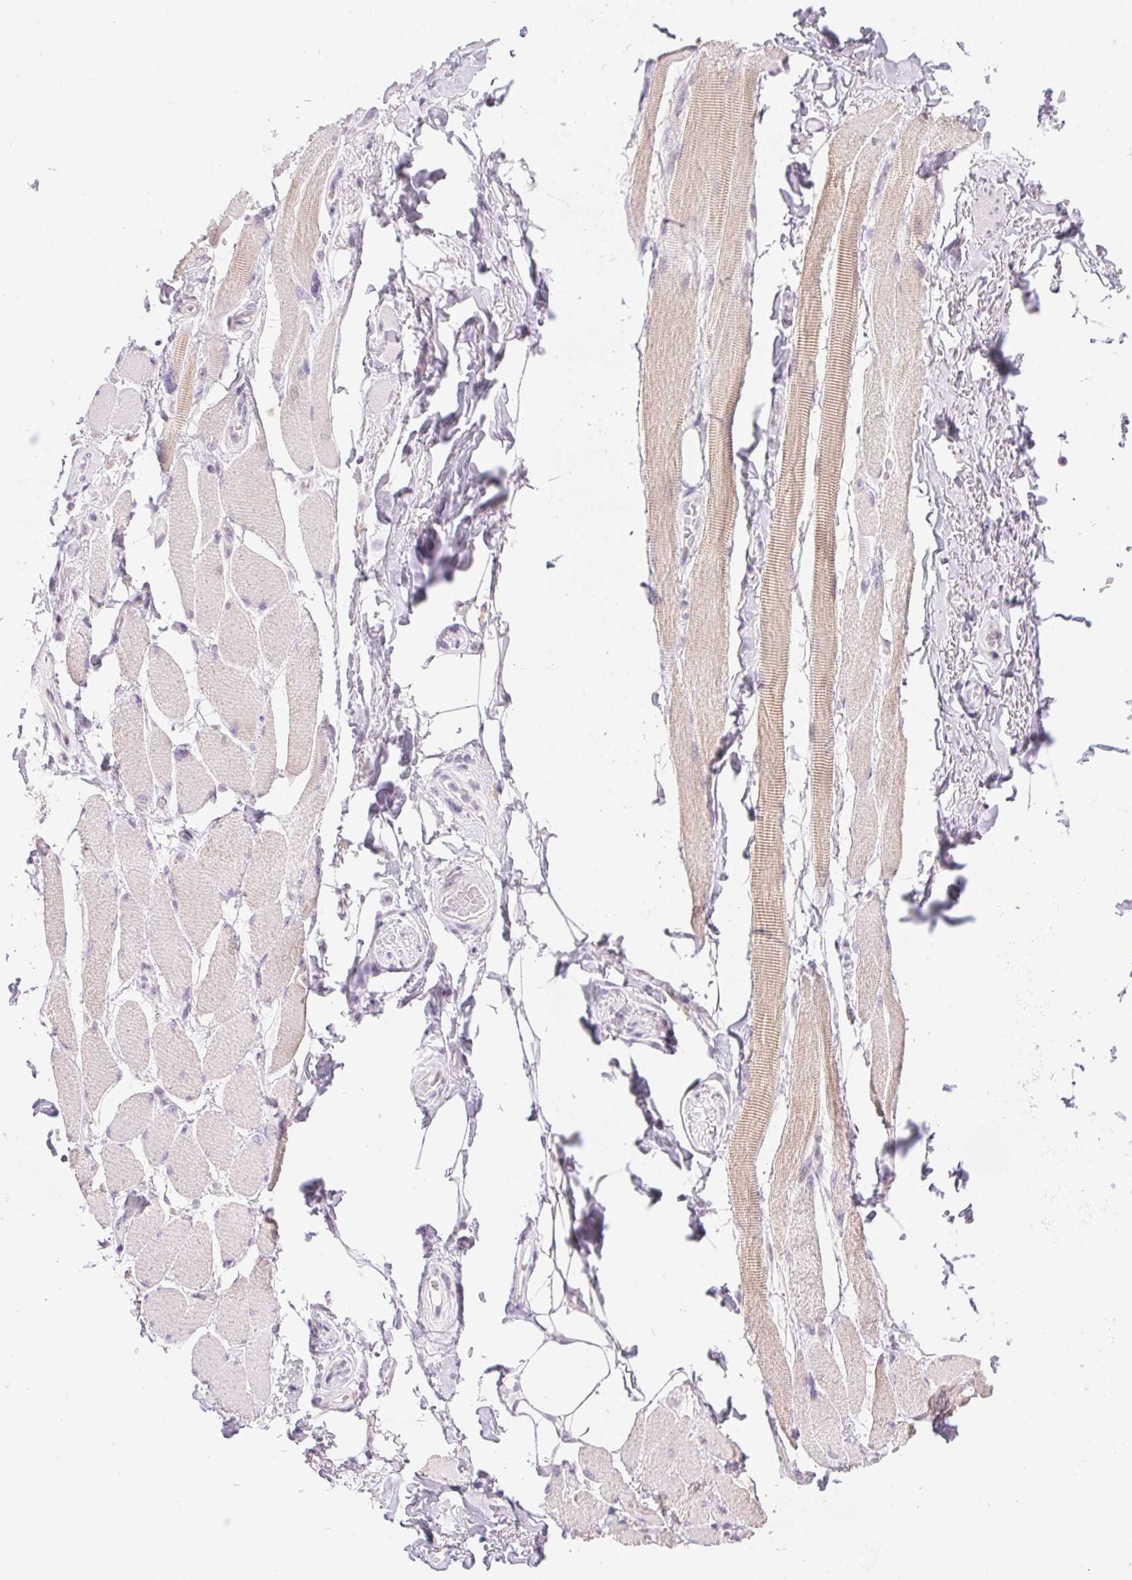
{"staining": {"intensity": "weak", "quantity": "25%-75%", "location": "cytoplasmic/membranous"}, "tissue": "skeletal muscle", "cell_type": "Myocytes", "image_type": "normal", "snomed": [{"axis": "morphology", "description": "Normal tissue, NOS"}, {"axis": "topography", "description": "Skeletal muscle"}, {"axis": "topography", "description": "Anal"}, {"axis": "topography", "description": "Peripheral nerve tissue"}], "caption": "DAB immunohistochemical staining of benign human skeletal muscle demonstrates weak cytoplasmic/membranous protein expression in approximately 25%-75% of myocytes. (DAB (3,3'-diaminobenzidine) IHC, brown staining for protein, blue staining for nuclei).", "gene": "MORC1", "patient": {"sex": "male", "age": 53}}